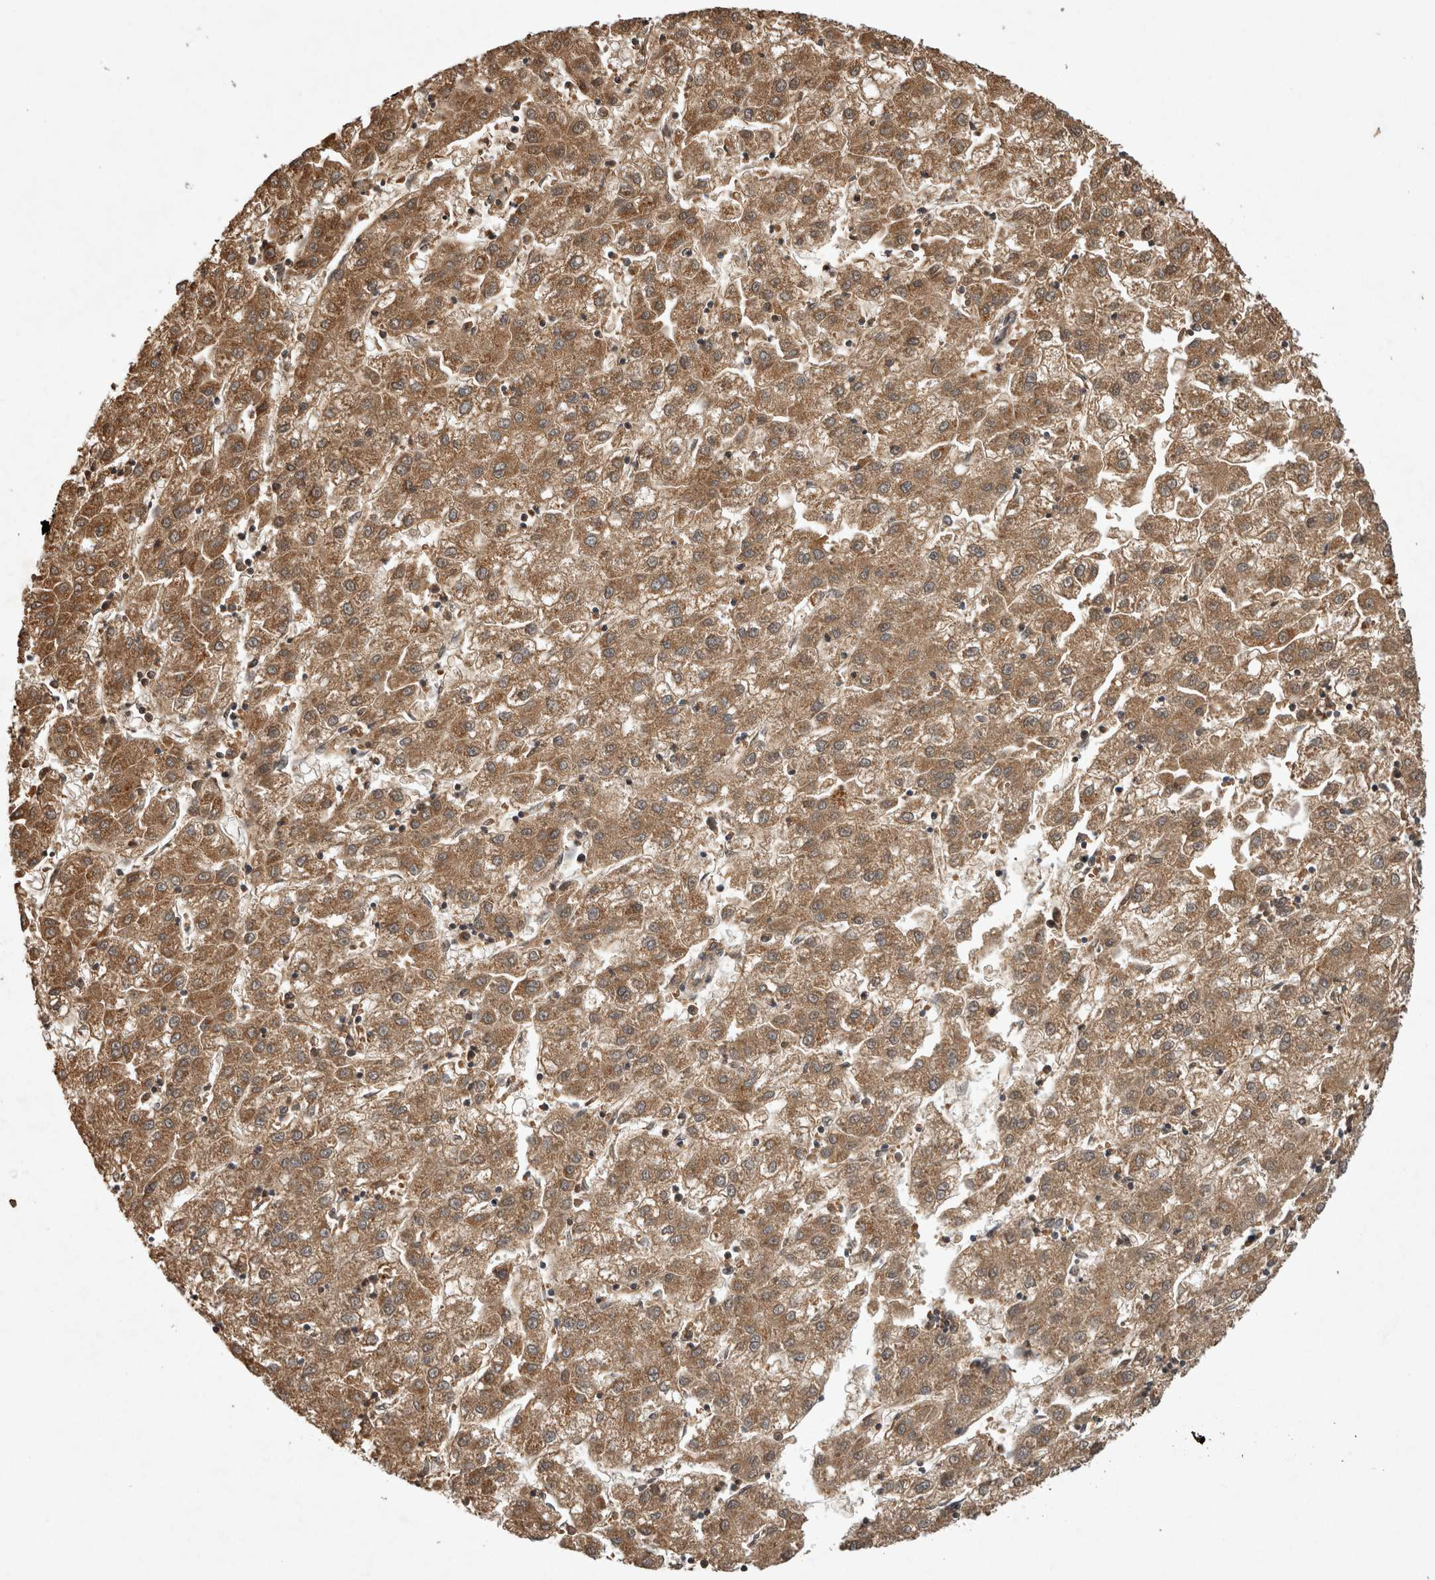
{"staining": {"intensity": "moderate", "quantity": ">75%", "location": "cytoplasmic/membranous"}, "tissue": "liver cancer", "cell_type": "Tumor cells", "image_type": "cancer", "snomed": [{"axis": "morphology", "description": "Carcinoma, Hepatocellular, NOS"}, {"axis": "topography", "description": "Liver"}], "caption": "Moderate cytoplasmic/membranous expression for a protein is appreciated in approximately >75% of tumor cells of liver hepatocellular carcinoma using immunohistochemistry (IHC).", "gene": "TRMT61B", "patient": {"sex": "male", "age": 72}}